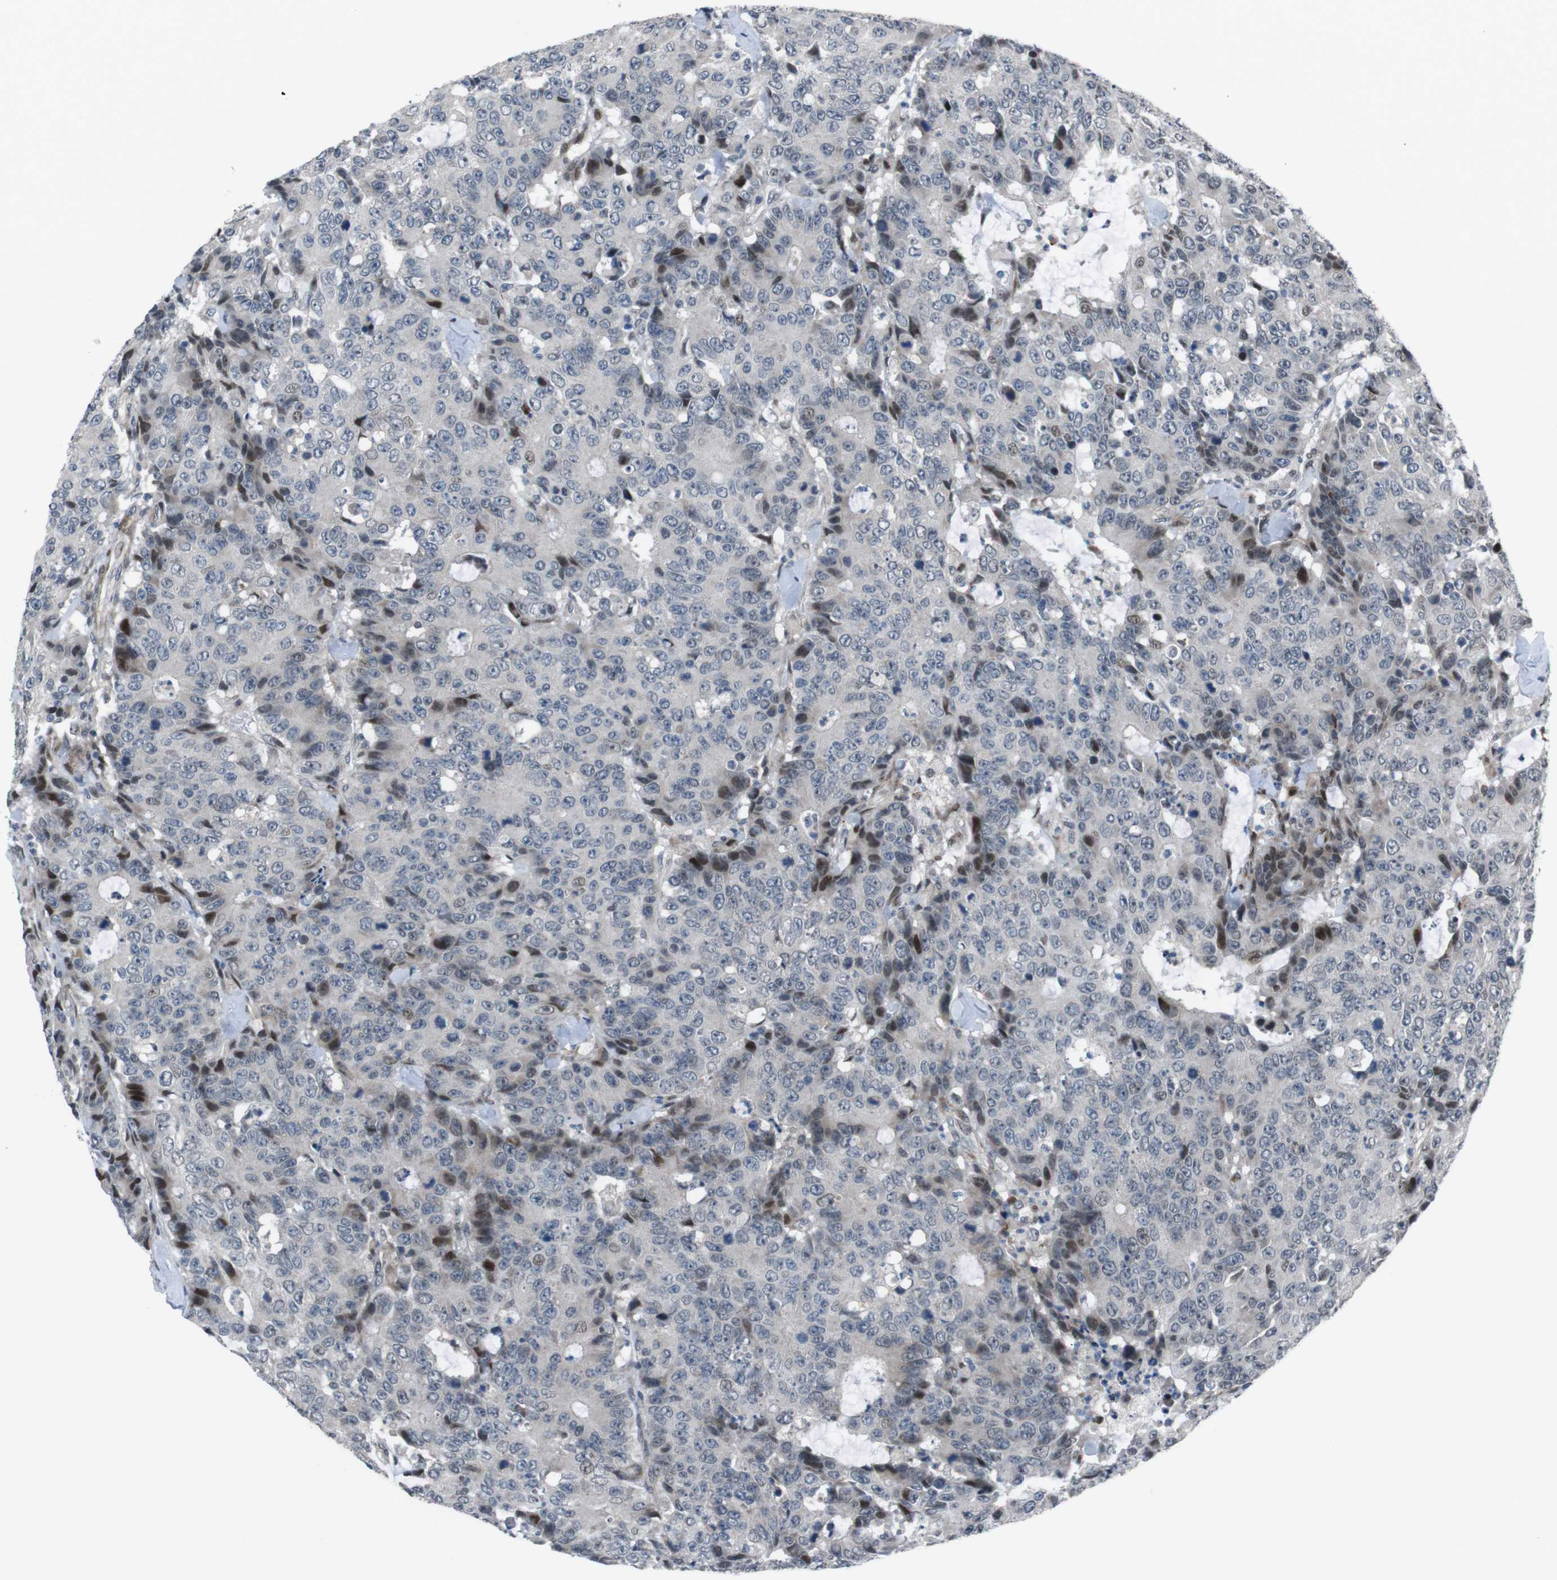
{"staining": {"intensity": "weak", "quantity": "<25%", "location": "nuclear"}, "tissue": "colorectal cancer", "cell_type": "Tumor cells", "image_type": "cancer", "snomed": [{"axis": "morphology", "description": "Adenocarcinoma, NOS"}, {"axis": "topography", "description": "Colon"}], "caption": "A photomicrograph of colorectal cancer stained for a protein exhibits no brown staining in tumor cells. (DAB immunohistochemistry (IHC) visualized using brightfield microscopy, high magnification).", "gene": "PBRM1", "patient": {"sex": "female", "age": 86}}